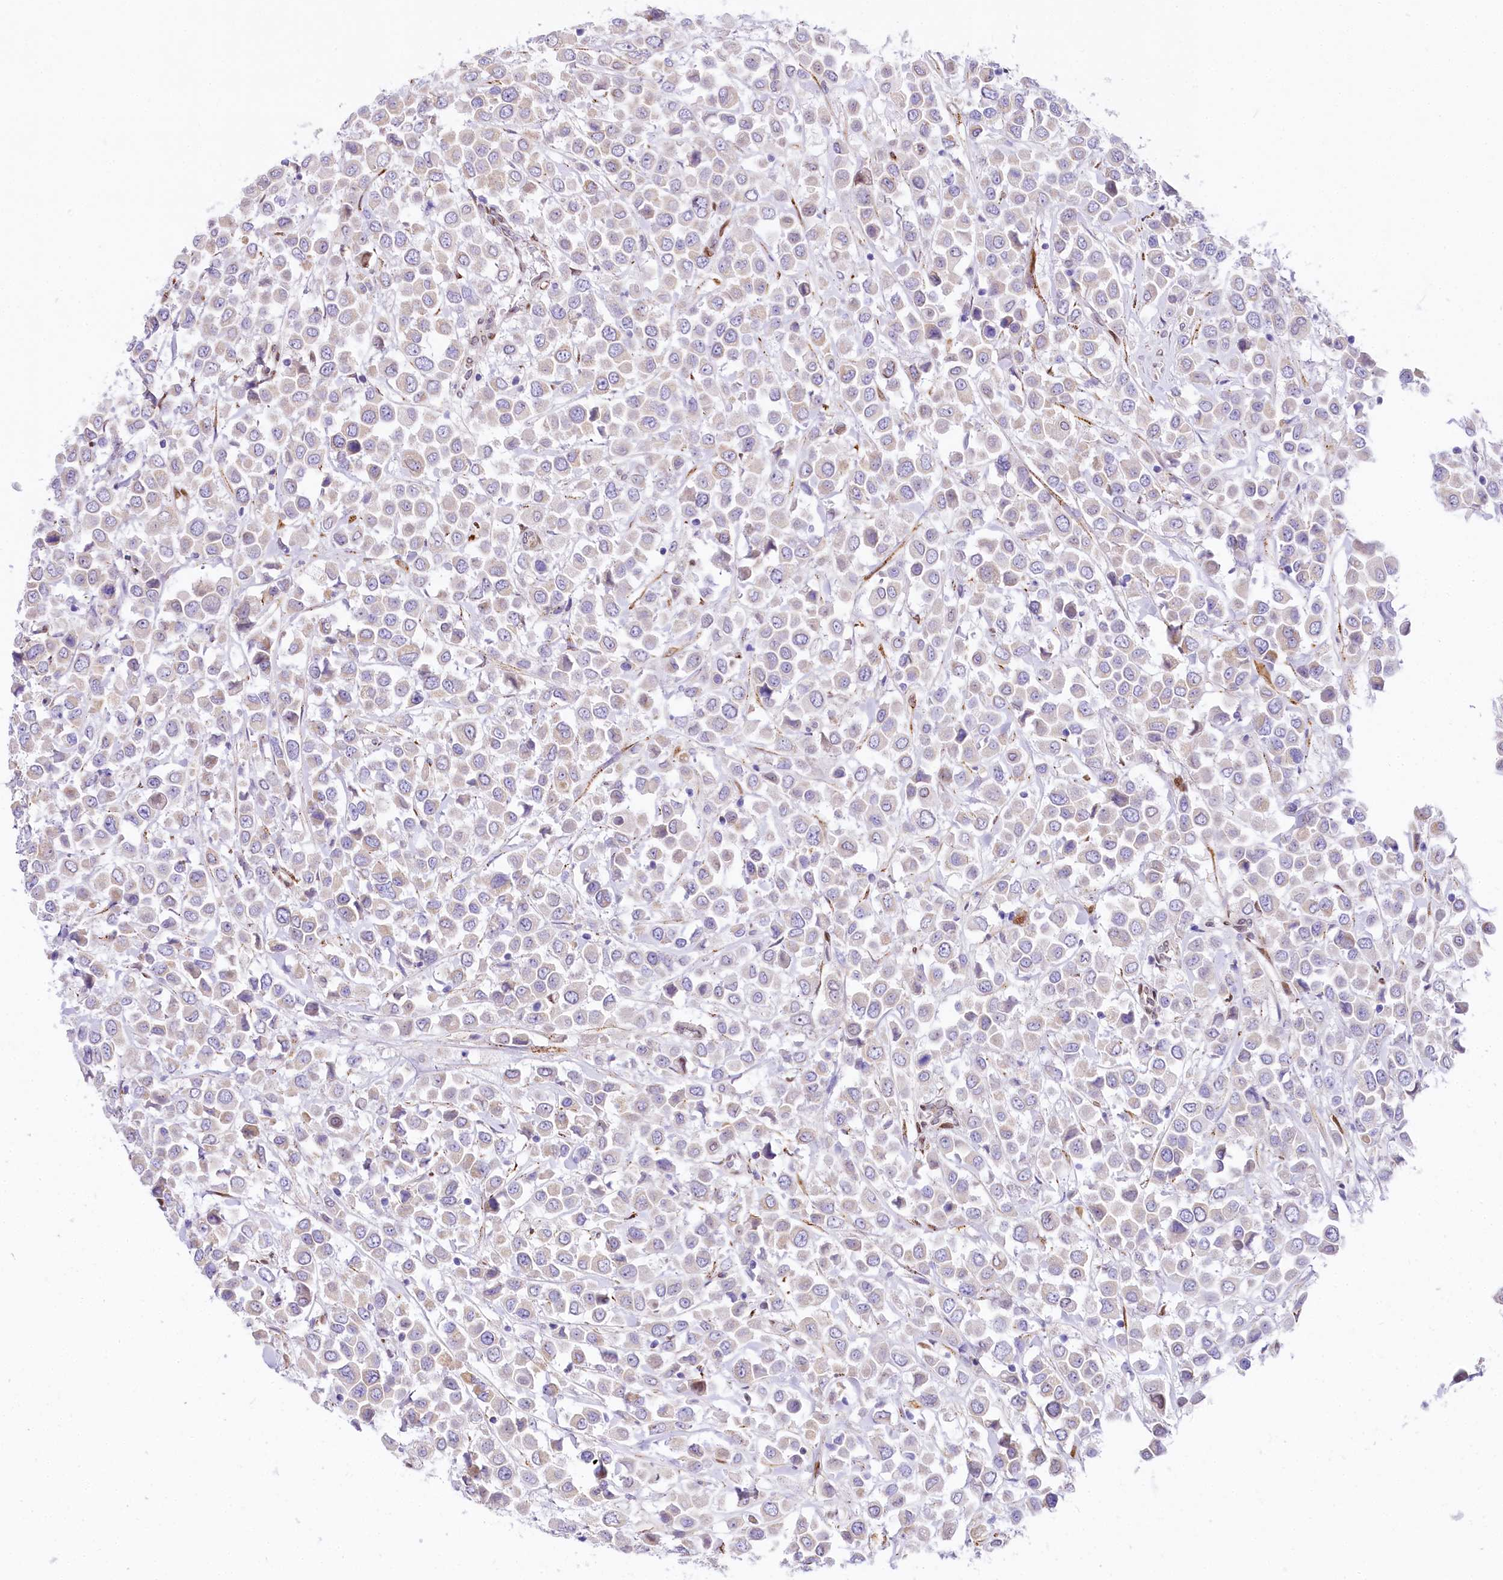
{"staining": {"intensity": "negative", "quantity": "none", "location": "none"}, "tissue": "breast cancer", "cell_type": "Tumor cells", "image_type": "cancer", "snomed": [{"axis": "morphology", "description": "Duct carcinoma"}, {"axis": "topography", "description": "Breast"}], "caption": "Immunohistochemical staining of human breast cancer displays no significant positivity in tumor cells.", "gene": "PPIP5K2", "patient": {"sex": "female", "age": 61}}